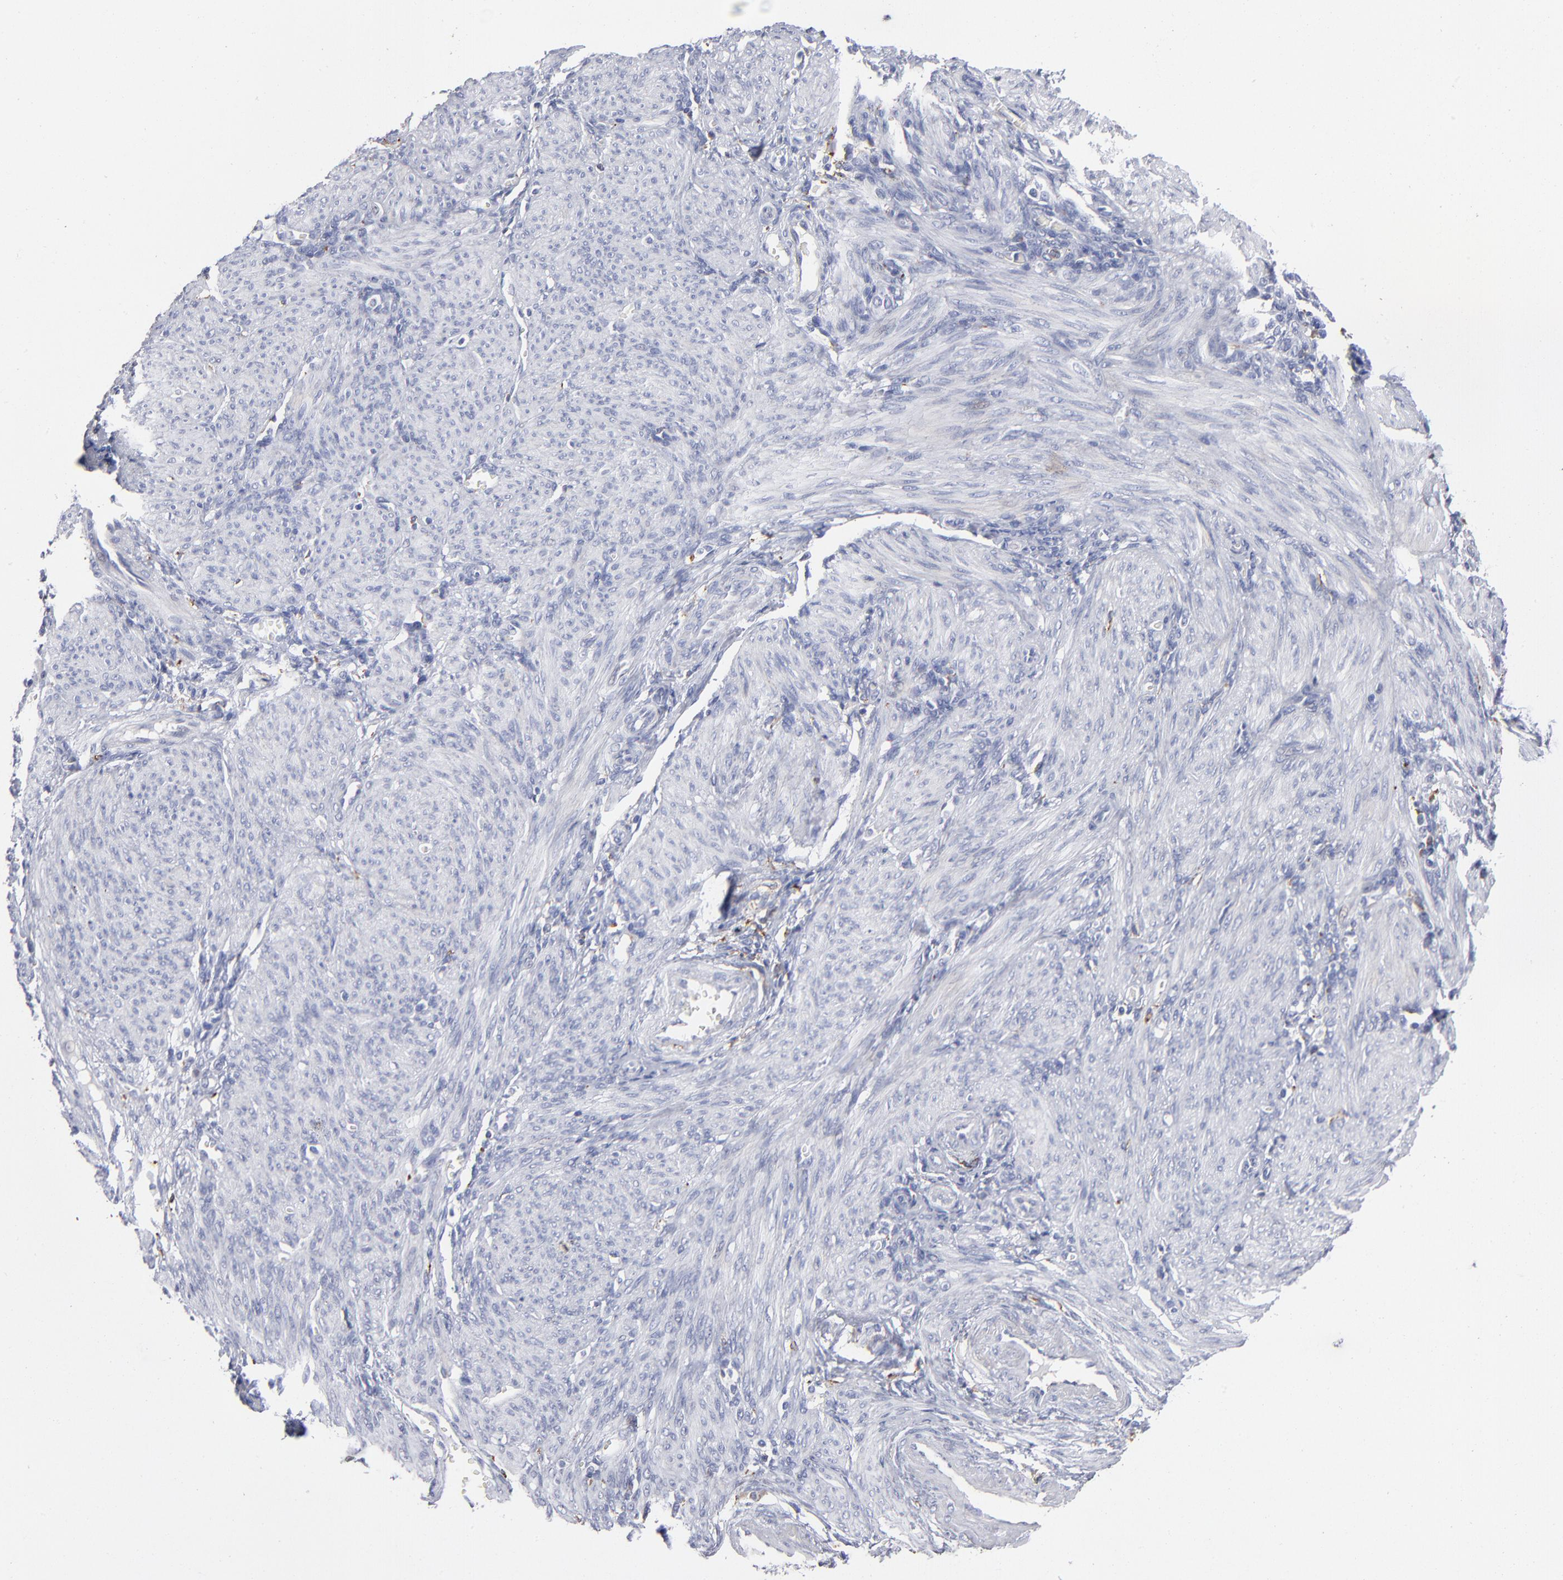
{"staining": {"intensity": "strong", "quantity": "<25%", "location": "cytoplasmic/membranous"}, "tissue": "endometrium", "cell_type": "Cells in endometrial stroma", "image_type": "normal", "snomed": [{"axis": "morphology", "description": "Normal tissue, NOS"}, {"axis": "topography", "description": "Endometrium"}], "caption": "IHC photomicrograph of benign human endometrium stained for a protein (brown), which reveals medium levels of strong cytoplasmic/membranous staining in about <25% of cells in endometrial stroma.", "gene": "CD180", "patient": {"sex": "female", "age": 72}}